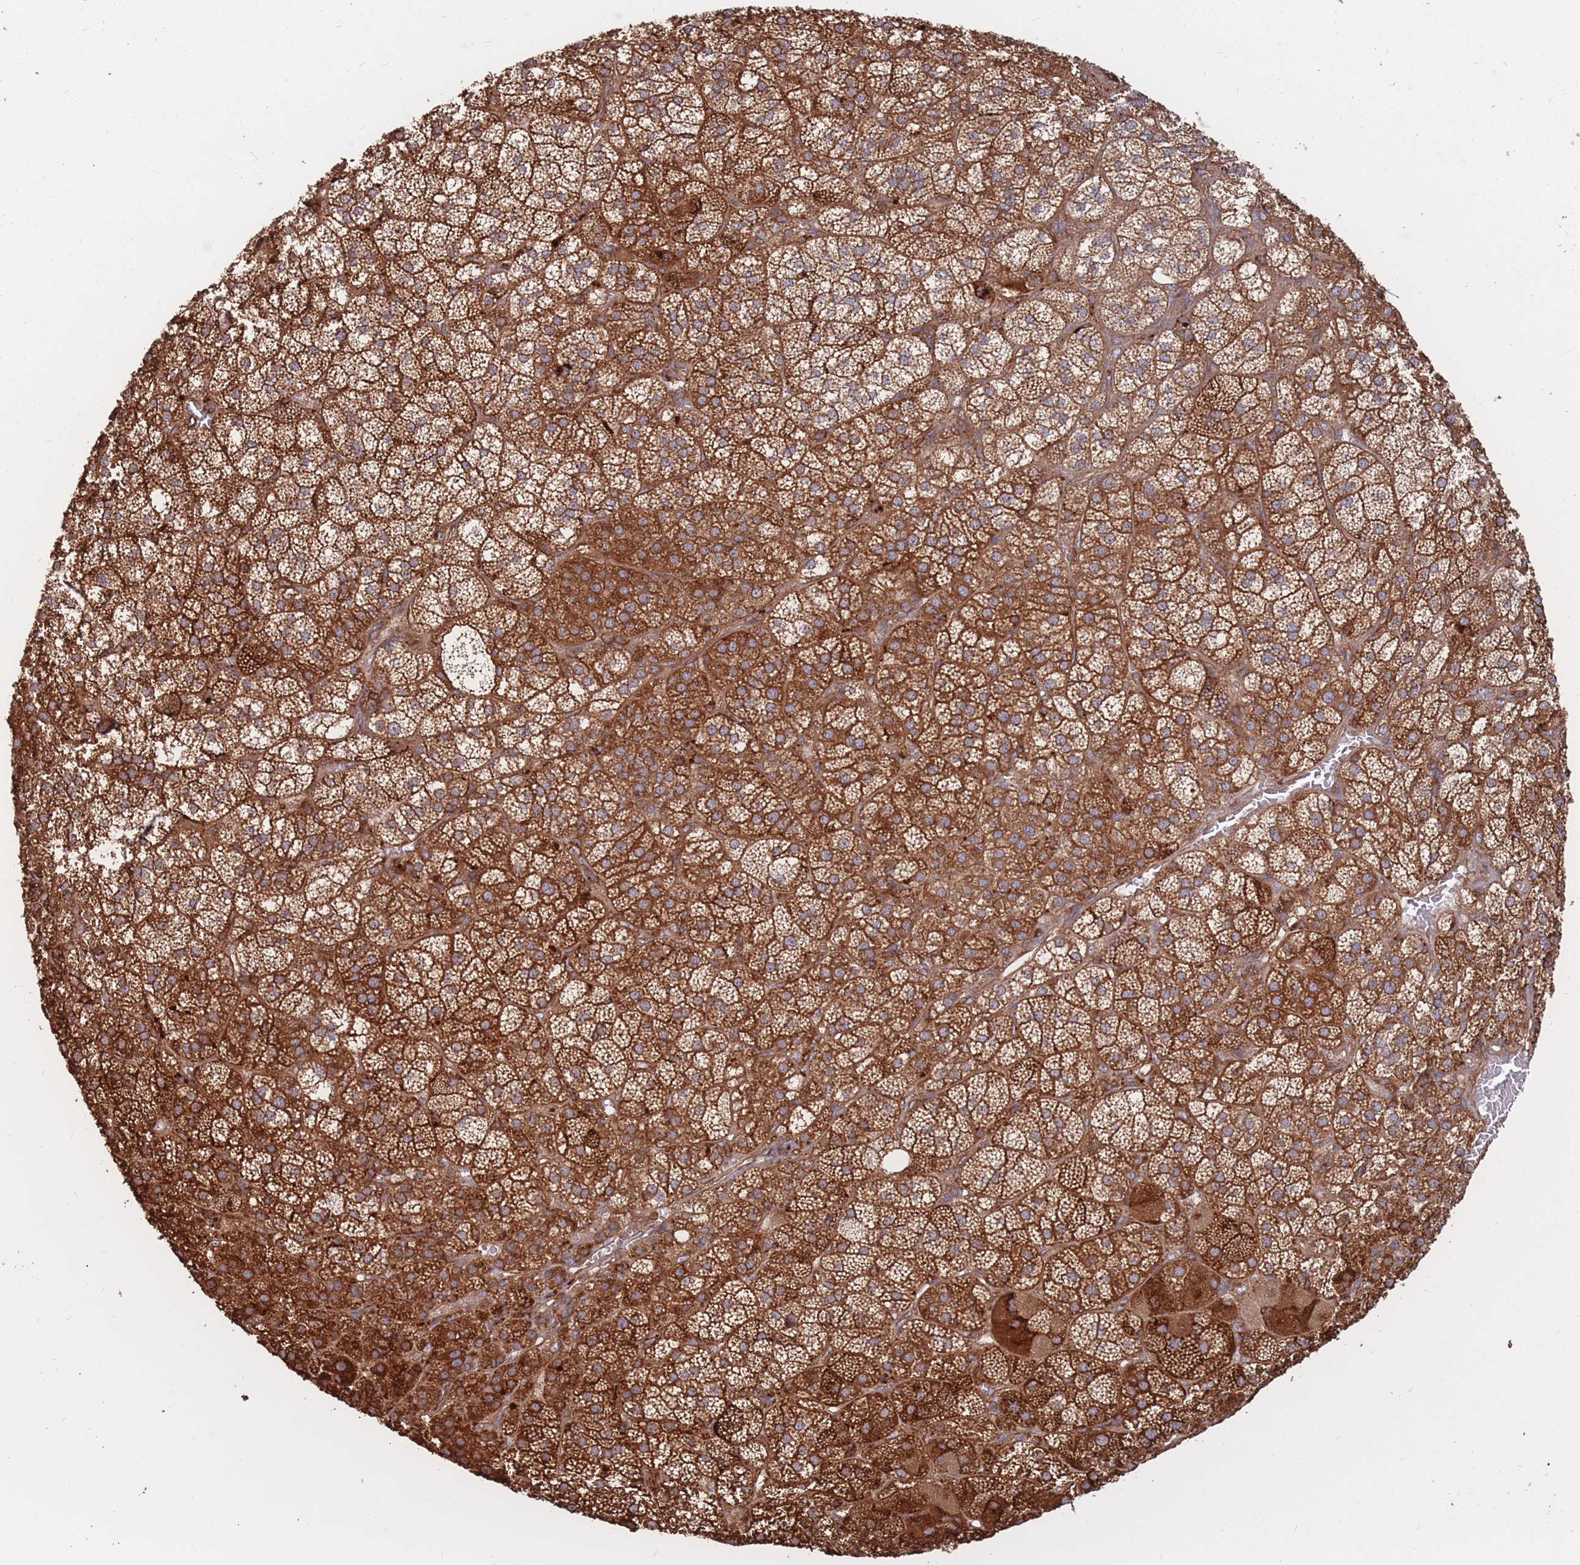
{"staining": {"intensity": "strong", "quantity": ">75%", "location": "cytoplasmic/membranous"}, "tissue": "adrenal gland", "cell_type": "Glandular cells", "image_type": "normal", "snomed": [{"axis": "morphology", "description": "Normal tissue, NOS"}, {"axis": "topography", "description": "Adrenal gland"}], "caption": "Glandular cells demonstrate high levels of strong cytoplasmic/membranous staining in about >75% of cells in unremarkable adrenal gland.", "gene": "RASSF2", "patient": {"sex": "female", "age": 60}}